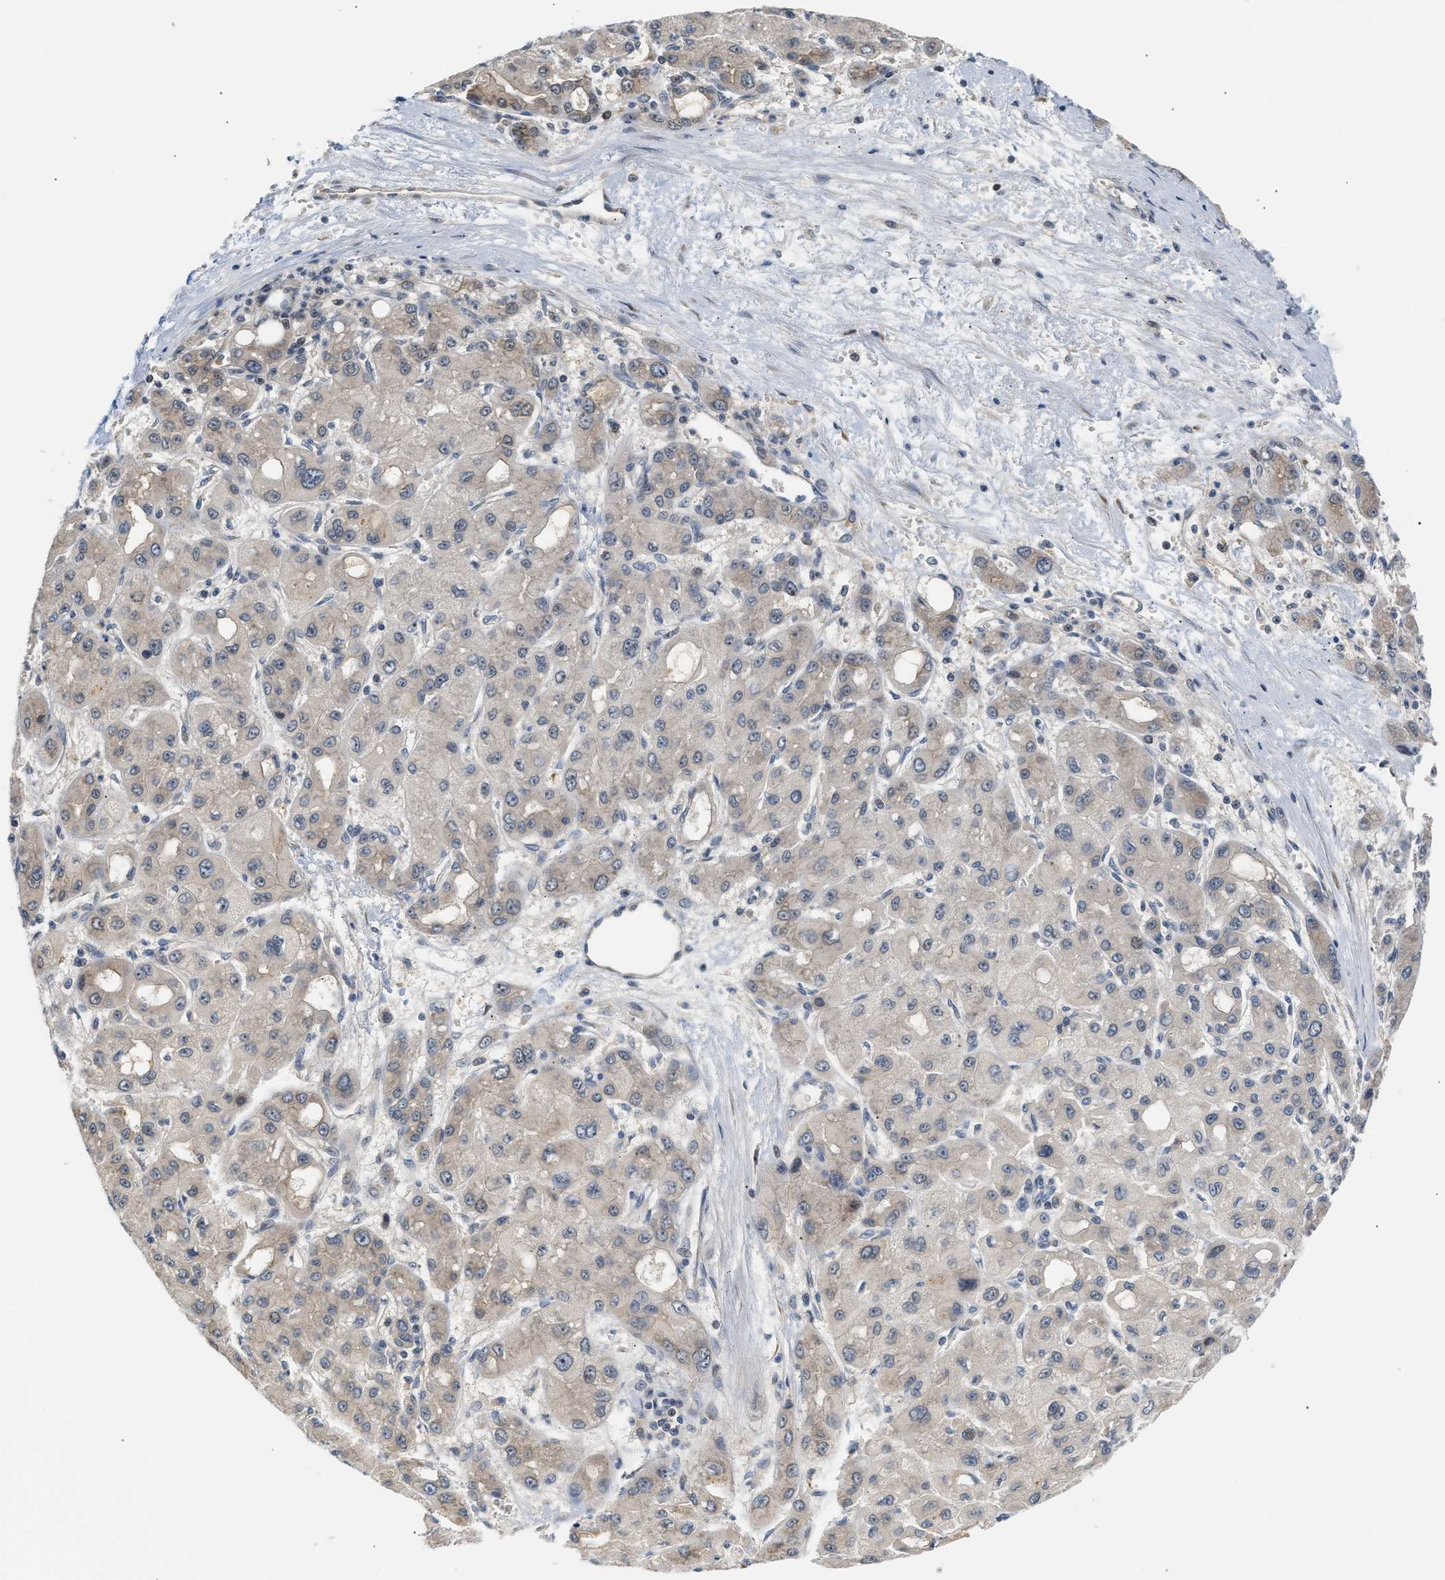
{"staining": {"intensity": "weak", "quantity": "<25%", "location": "cytoplasmic/membranous"}, "tissue": "liver cancer", "cell_type": "Tumor cells", "image_type": "cancer", "snomed": [{"axis": "morphology", "description": "Carcinoma, Hepatocellular, NOS"}, {"axis": "topography", "description": "Liver"}], "caption": "High magnification brightfield microscopy of liver cancer (hepatocellular carcinoma) stained with DAB (brown) and counterstained with hematoxylin (blue): tumor cells show no significant staining.", "gene": "TNIP2", "patient": {"sex": "male", "age": 55}}